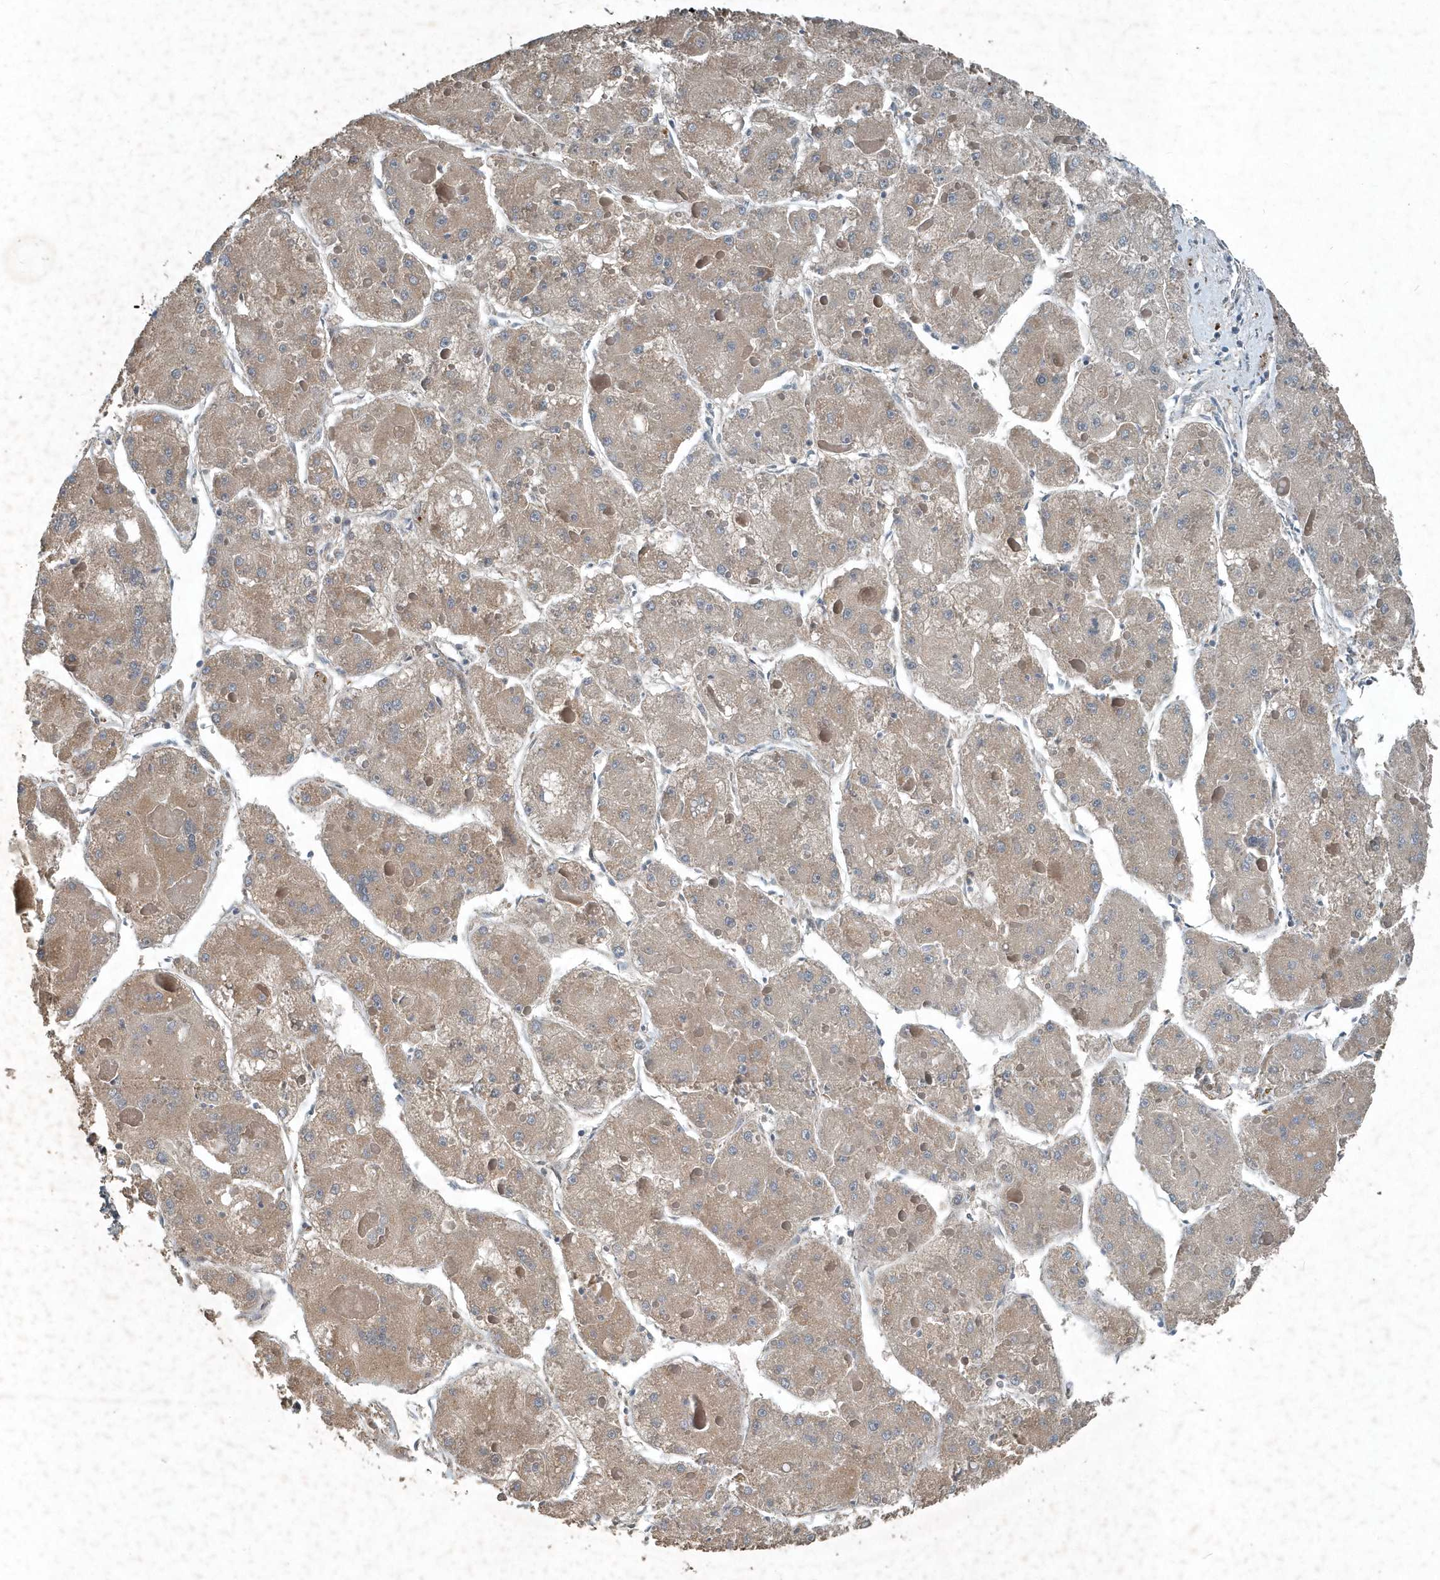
{"staining": {"intensity": "weak", "quantity": ">75%", "location": "cytoplasmic/membranous"}, "tissue": "liver cancer", "cell_type": "Tumor cells", "image_type": "cancer", "snomed": [{"axis": "morphology", "description": "Carcinoma, Hepatocellular, NOS"}, {"axis": "topography", "description": "Liver"}], "caption": "Tumor cells exhibit low levels of weak cytoplasmic/membranous expression in about >75% of cells in hepatocellular carcinoma (liver).", "gene": "SCFD2", "patient": {"sex": "female", "age": 73}}